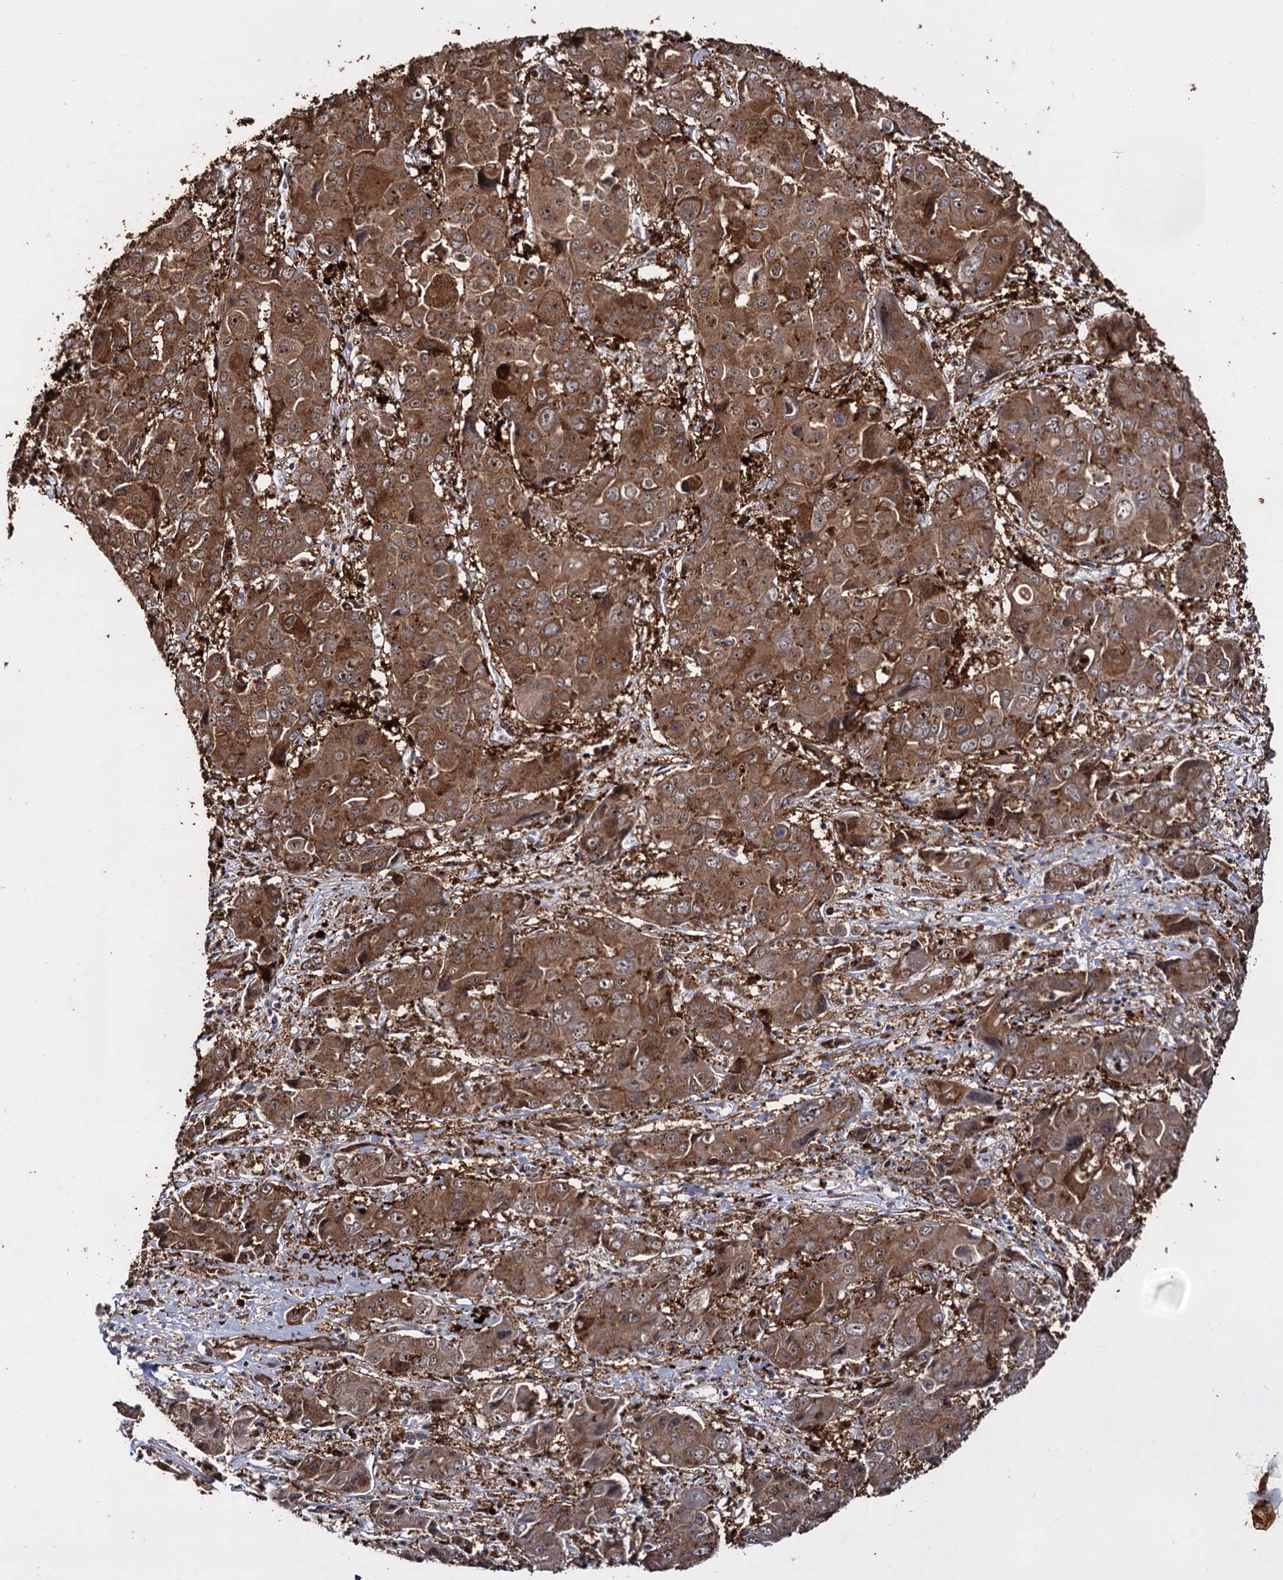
{"staining": {"intensity": "moderate", "quantity": ">75%", "location": "cytoplasmic/membranous,nuclear"}, "tissue": "liver cancer", "cell_type": "Tumor cells", "image_type": "cancer", "snomed": [{"axis": "morphology", "description": "Cholangiocarcinoma"}, {"axis": "topography", "description": "Liver"}], "caption": "There is medium levels of moderate cytoplasmic/membranous and nuclear expression in tumor cells of liver cholangiocarcinoma, as demonstrated by immunohistochemical staining (brown color).", "gene": "PIGB", "patient": {"sex": "male", "age": 67}}